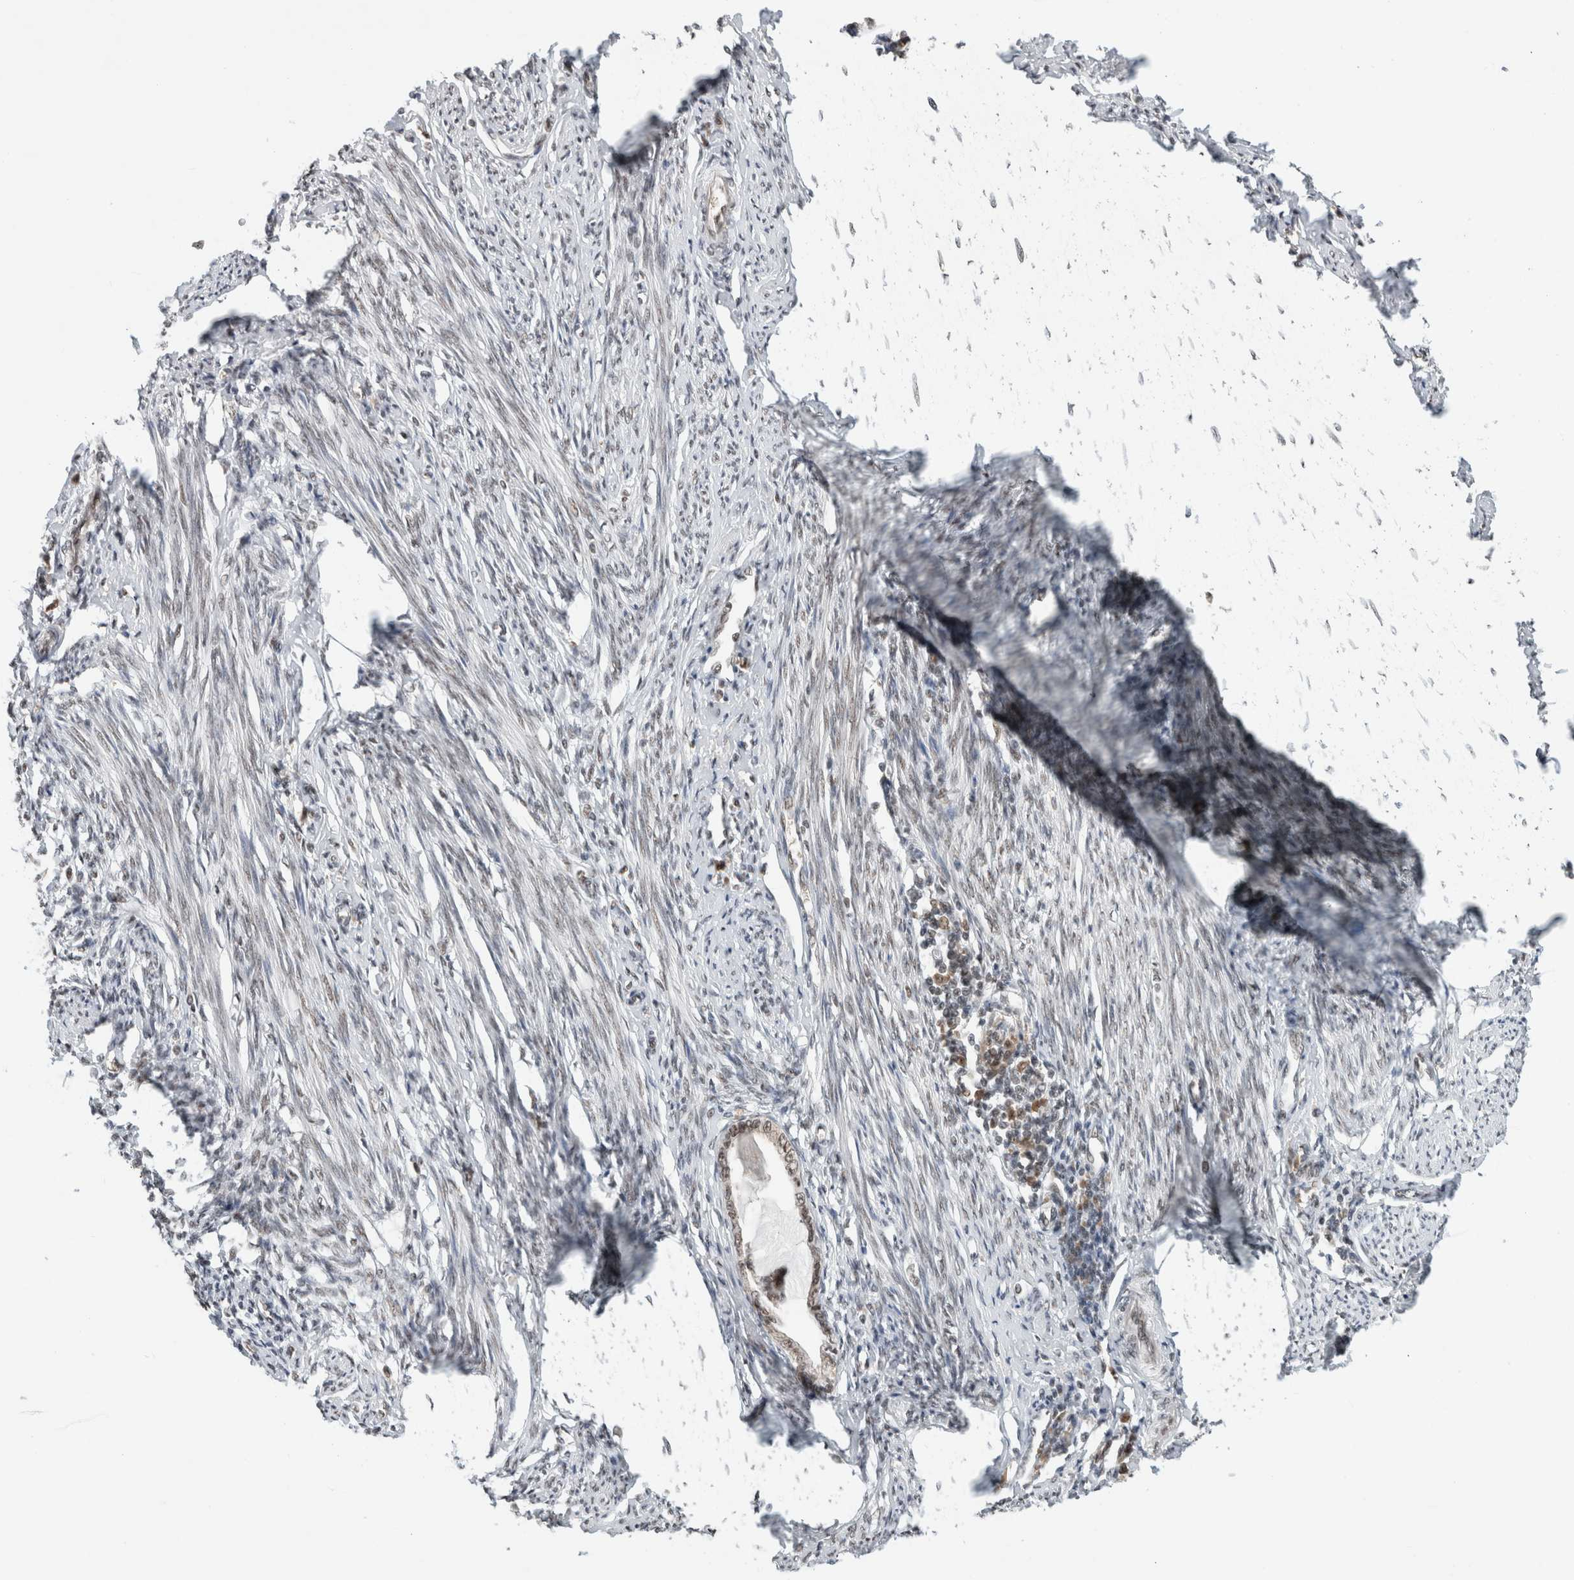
{"staining": {"intensity": "weak", "quantity": "25%-75%", "location": "nuclear"}, "tissue": "endometrium", "cell_type": "Cells in endometrial stroma", "image_type": "normal", "snomed": [{"axis": "morphology", "description": "Normal tissue, NOS"}, {"axis": "topography", "description": "Endometrium"}], "caption": "Immunohistochemical staining of unremarkable endometrium reveals 25%-75% levels of weak nuclear protein expression in approximately 25%-75% of cells in endometrial stroma. (DAB (3,3'-diaminobenzidine) IHC with brightfield microscopy, high magnification).", "gene": "NCAPG2", "patient": {"sex": "female", "age": 56}}